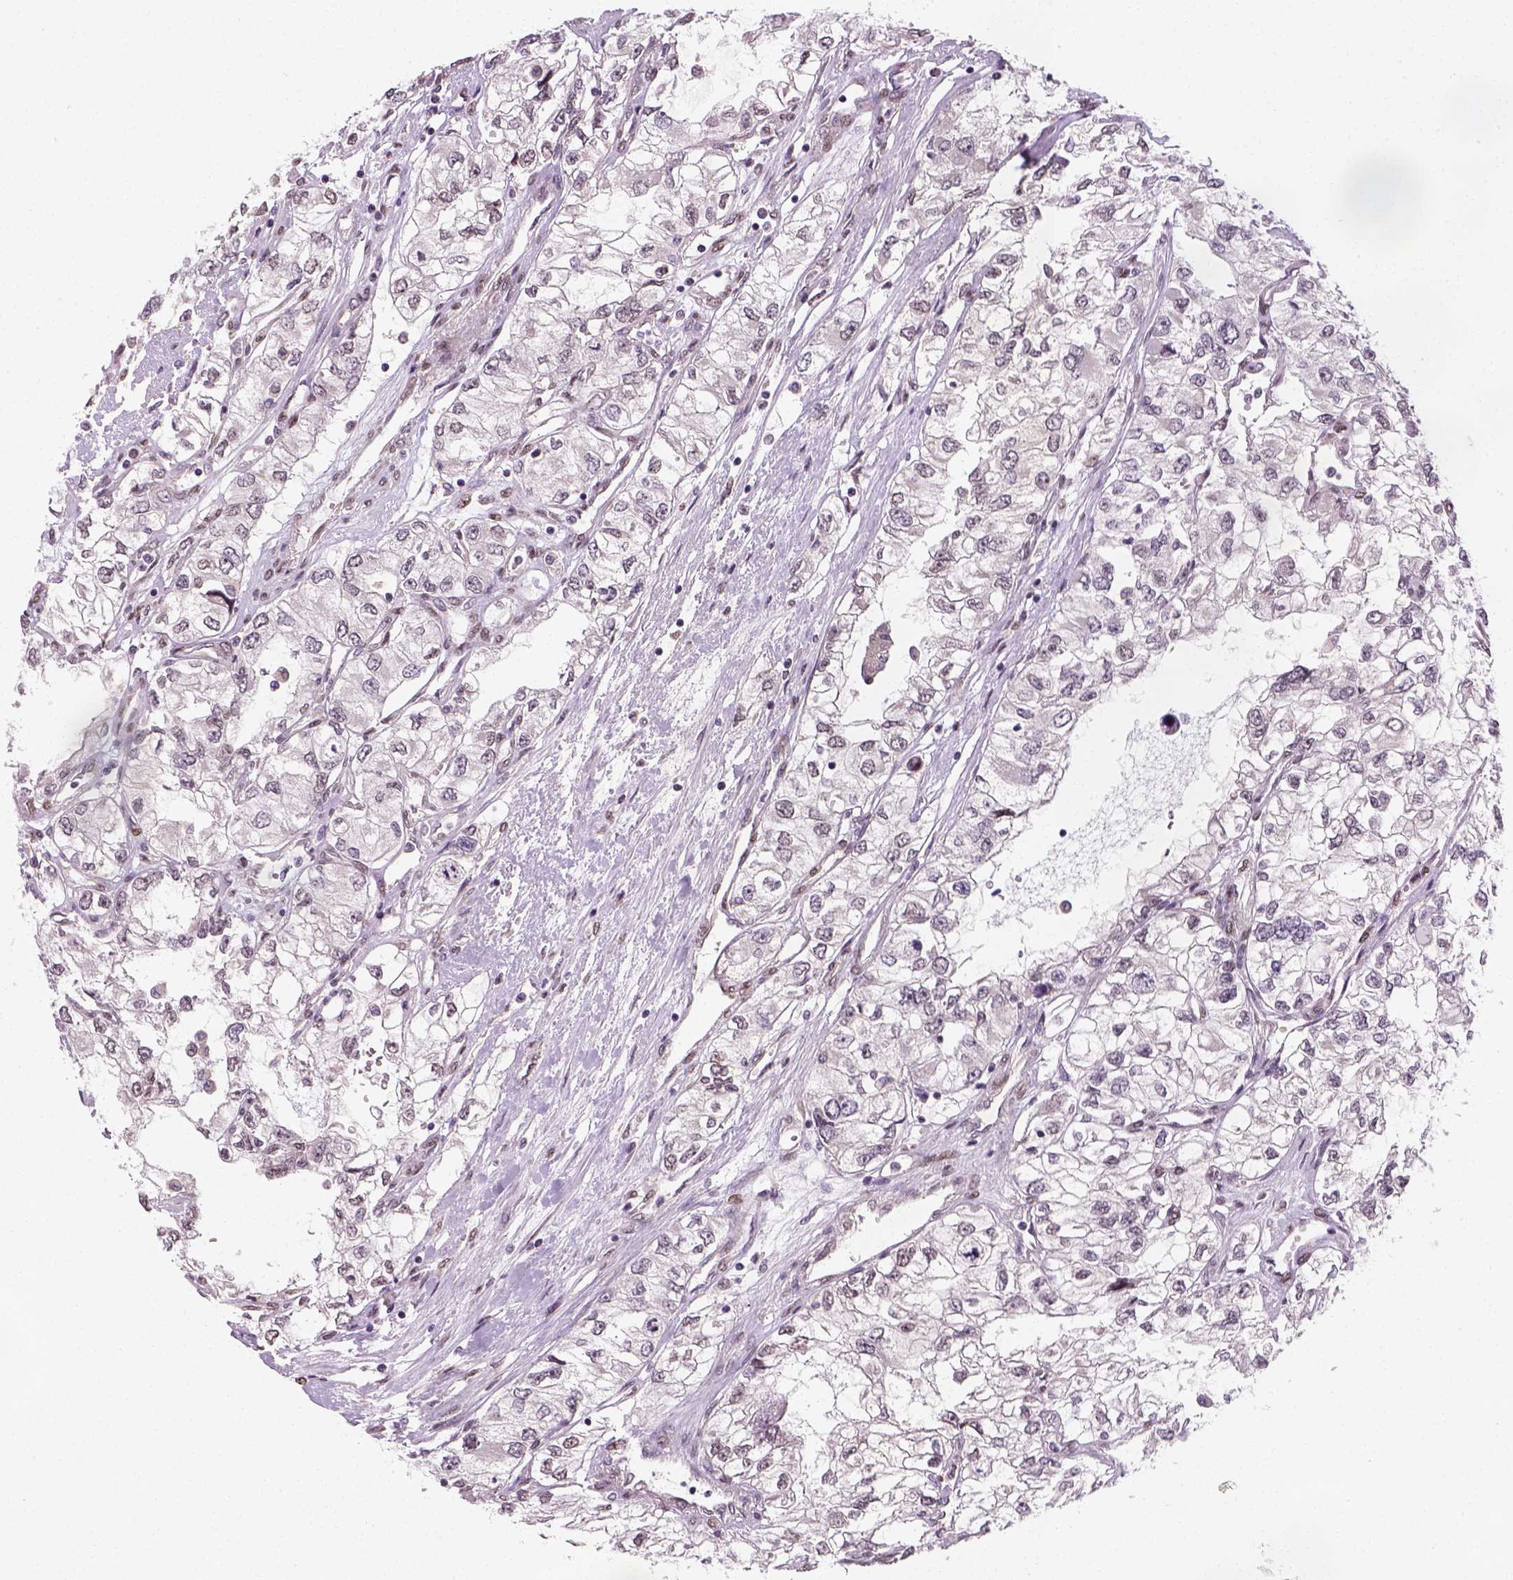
{"staining": {"intensity": "negative", "quantity": "none", "location": "none"}, "tissue": "renal cancer", "cell_type": "Tumor cells", "image_type": "cancer", "snomed": [{"axis": "morphology", "description": "Adenocarcinoma, NOS"}, {"axis": "topography", "description": "Kidney"}], "caption": "A photomicrograph of renal cancer (adenocarcinoma) stained for a protein demonstrates no brown staining in tumor cells. (Brightfield microscopy of DAB immunohistochemistry at high magnification).", "gene": "C1orf112", "patient": {"sex": "female", "age": 59}}